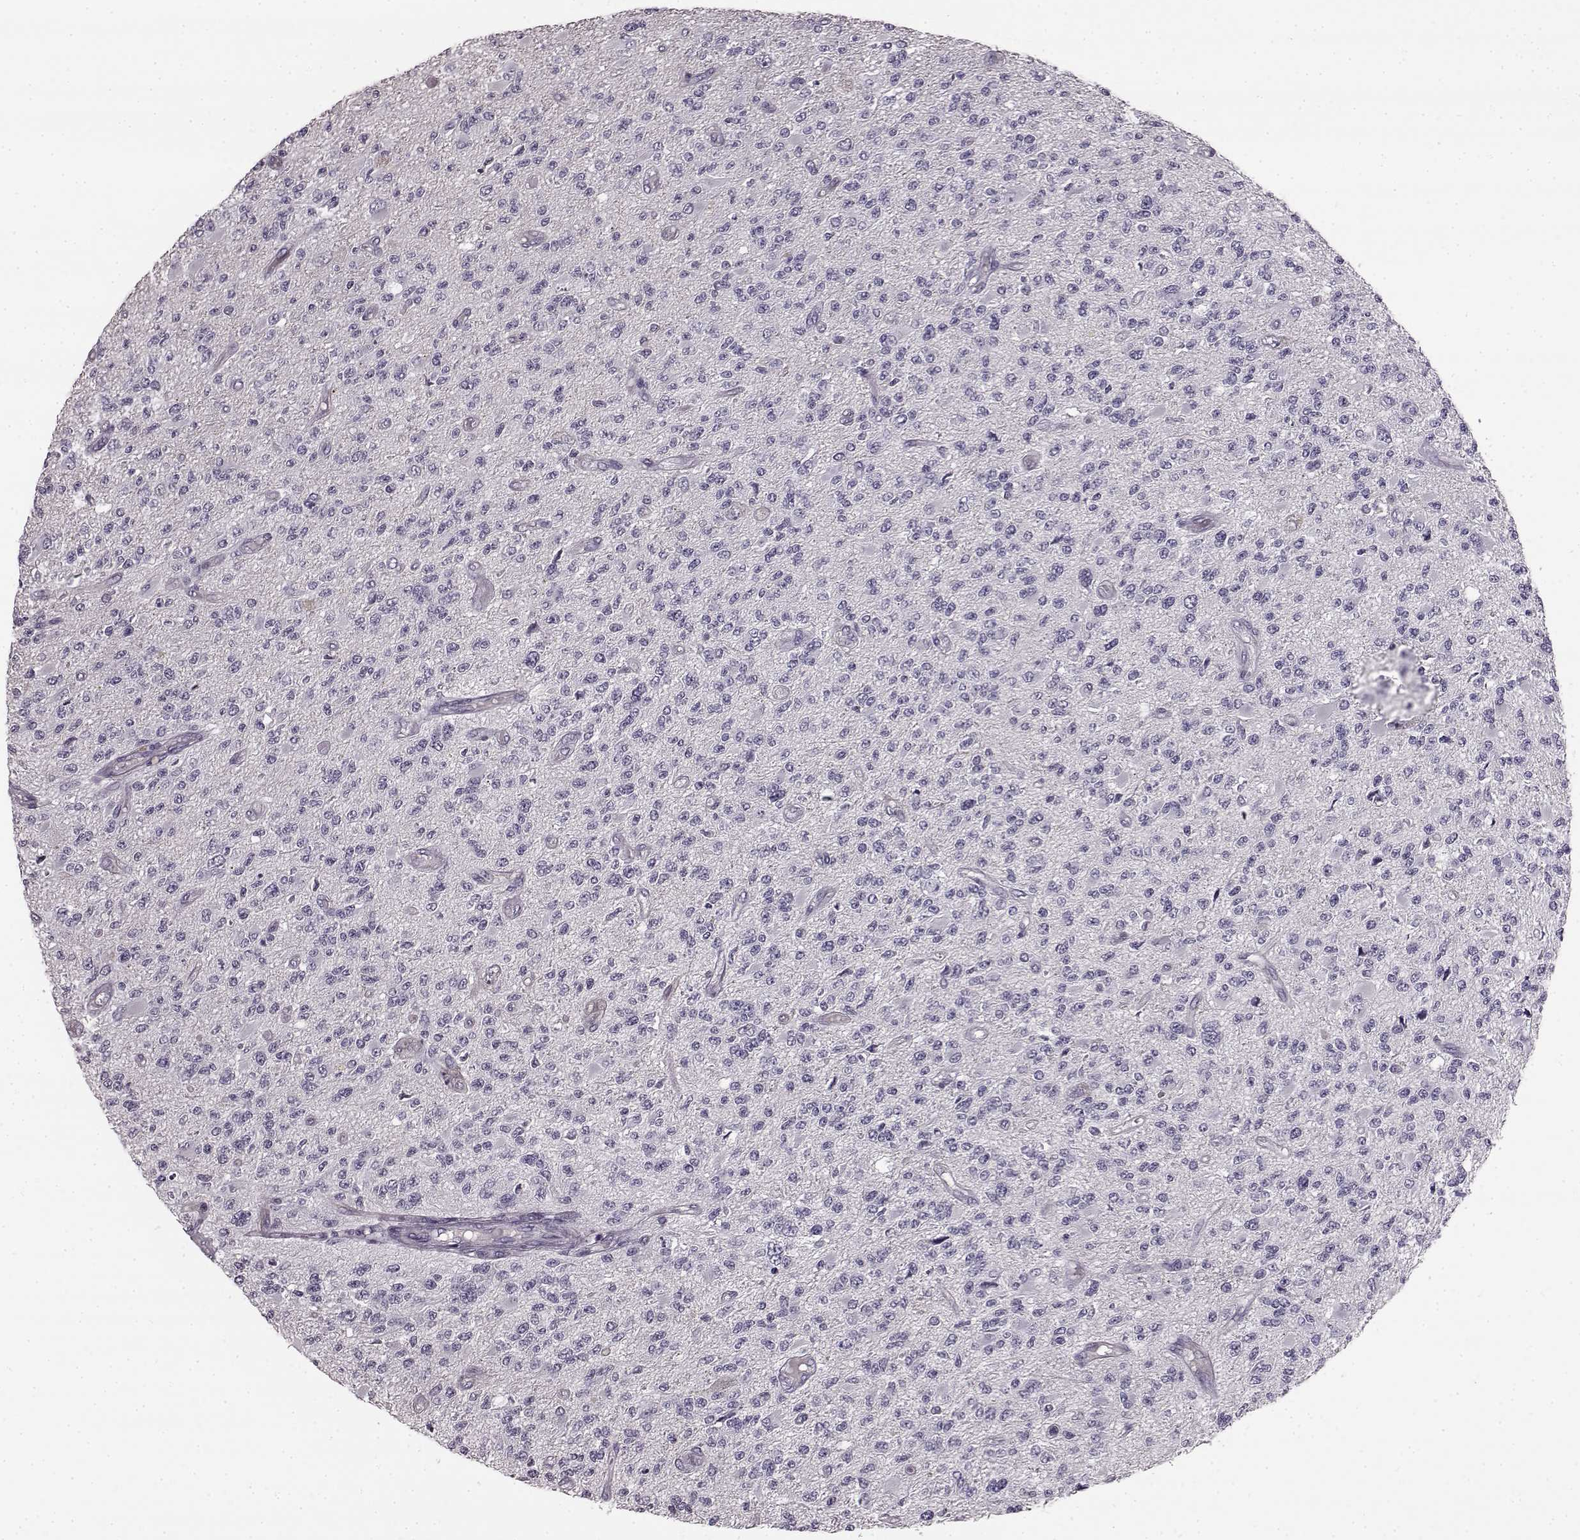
{"staining": {"intensity": "negative", "quantity": "none", "location": "none"}, "tissue": "glioma", "cell_type": "Tumor cells", "image_type": "cancer", "snomed": [{"axis": "morphology", "description": "Glioma, malignant, High grade"}, {"axis": "topography", "description": "Brain"}], "caption": "A high-resolution histopathology image shows immunohistochemistry staining of glioma, which exhibits no significant positivity in tumor cells.", "gene": "KRT85", "patient": {"sex": "female", "age": 63}}